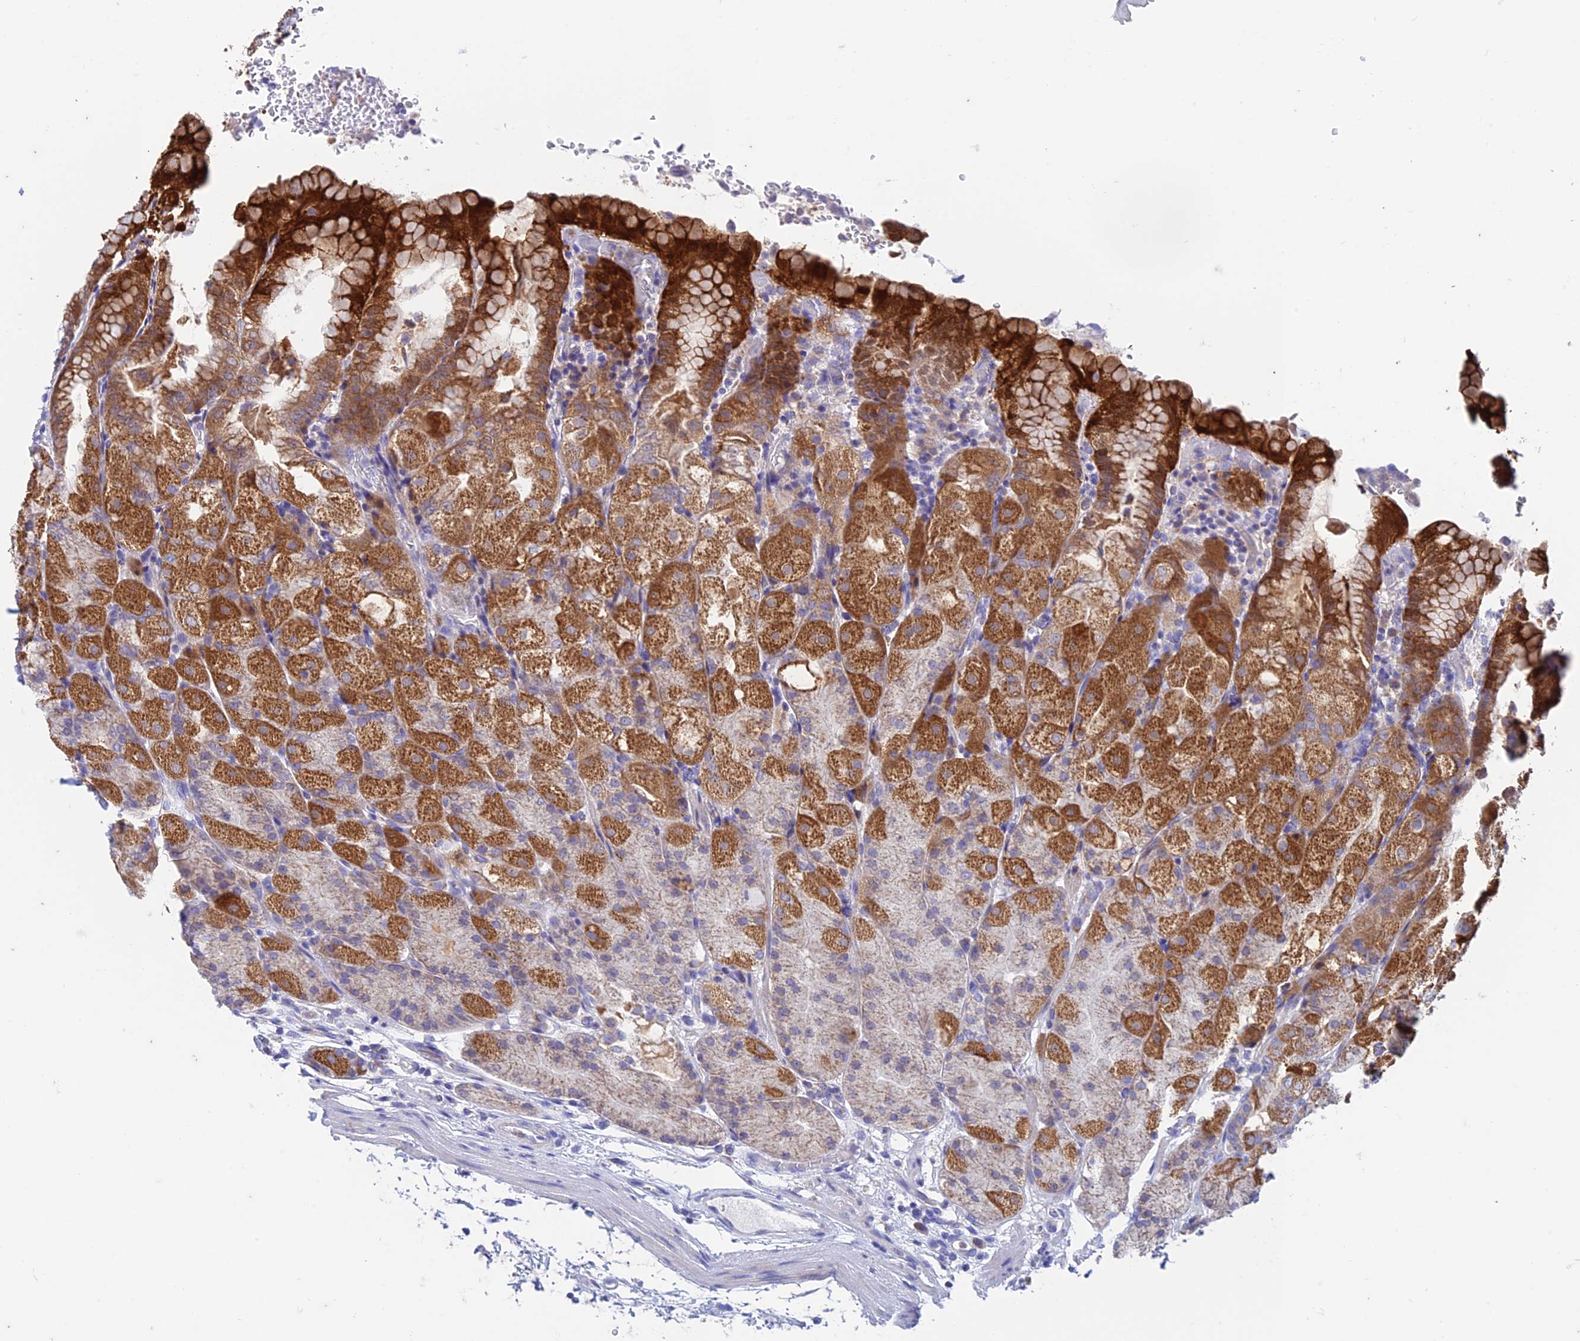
{"staining": {"intensity": "strong", "quantity": "25%-75%", "location": "cytoplasmic/membranous"}, "tissue": "stomach", "cell_type": "Glandular cells", "image_type": "normal", "snomed": [{"axis": "morphology", "description": "Normal tissue, NOS"}, {"axis": "topography", "description": "Stomach, upper"}, {"axis": "topography", "description": "Stomach, lower"}], "caption": "The image shows staining of normal stomach, revealing strong cytoplasmic/membranous protein staining (brown color) within glandular cells. (DAB IHC with brightfield microscopy, high magnification).", "gene": "ZNF181", "patient": {"sex": "male", "age": 62}}